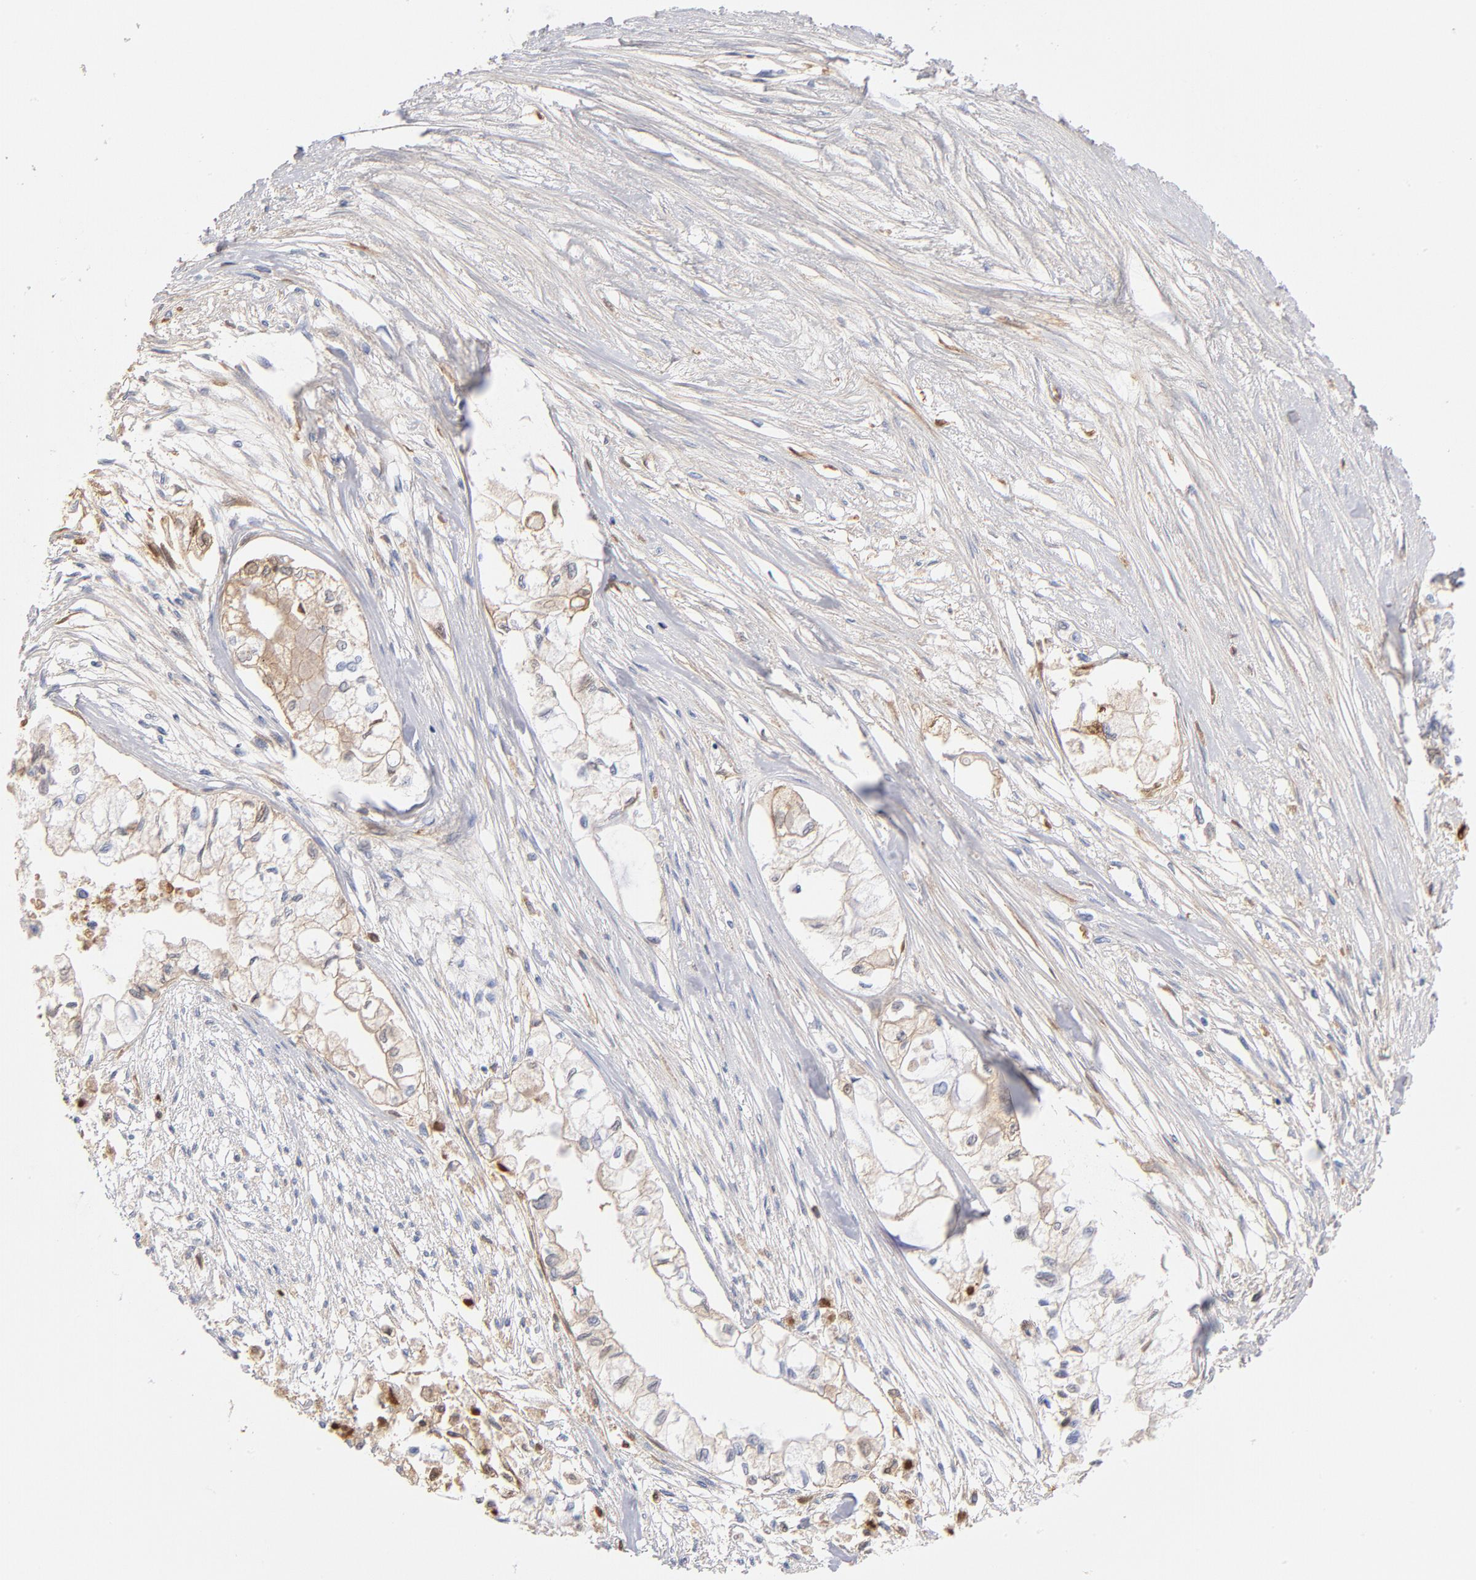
{"staining": {"intensity": "negative", "quantity": "none", "location": "none"}, "tissue": "pancreatic cancer", "cell_type": "Tumor cells", "image_type": "cancer", "snomed": [{"axis": "morphology", "description": "Adenocarcinoma, NOS"}, {"axis": "topography", "description": "Pancreas"}], "caption": "The photomicrograph displays no staining of tumor cells in pancreatic cancer (adenocarcinoma).", "gene": "C3", "patient": {"sex": "male", "age": 79}}